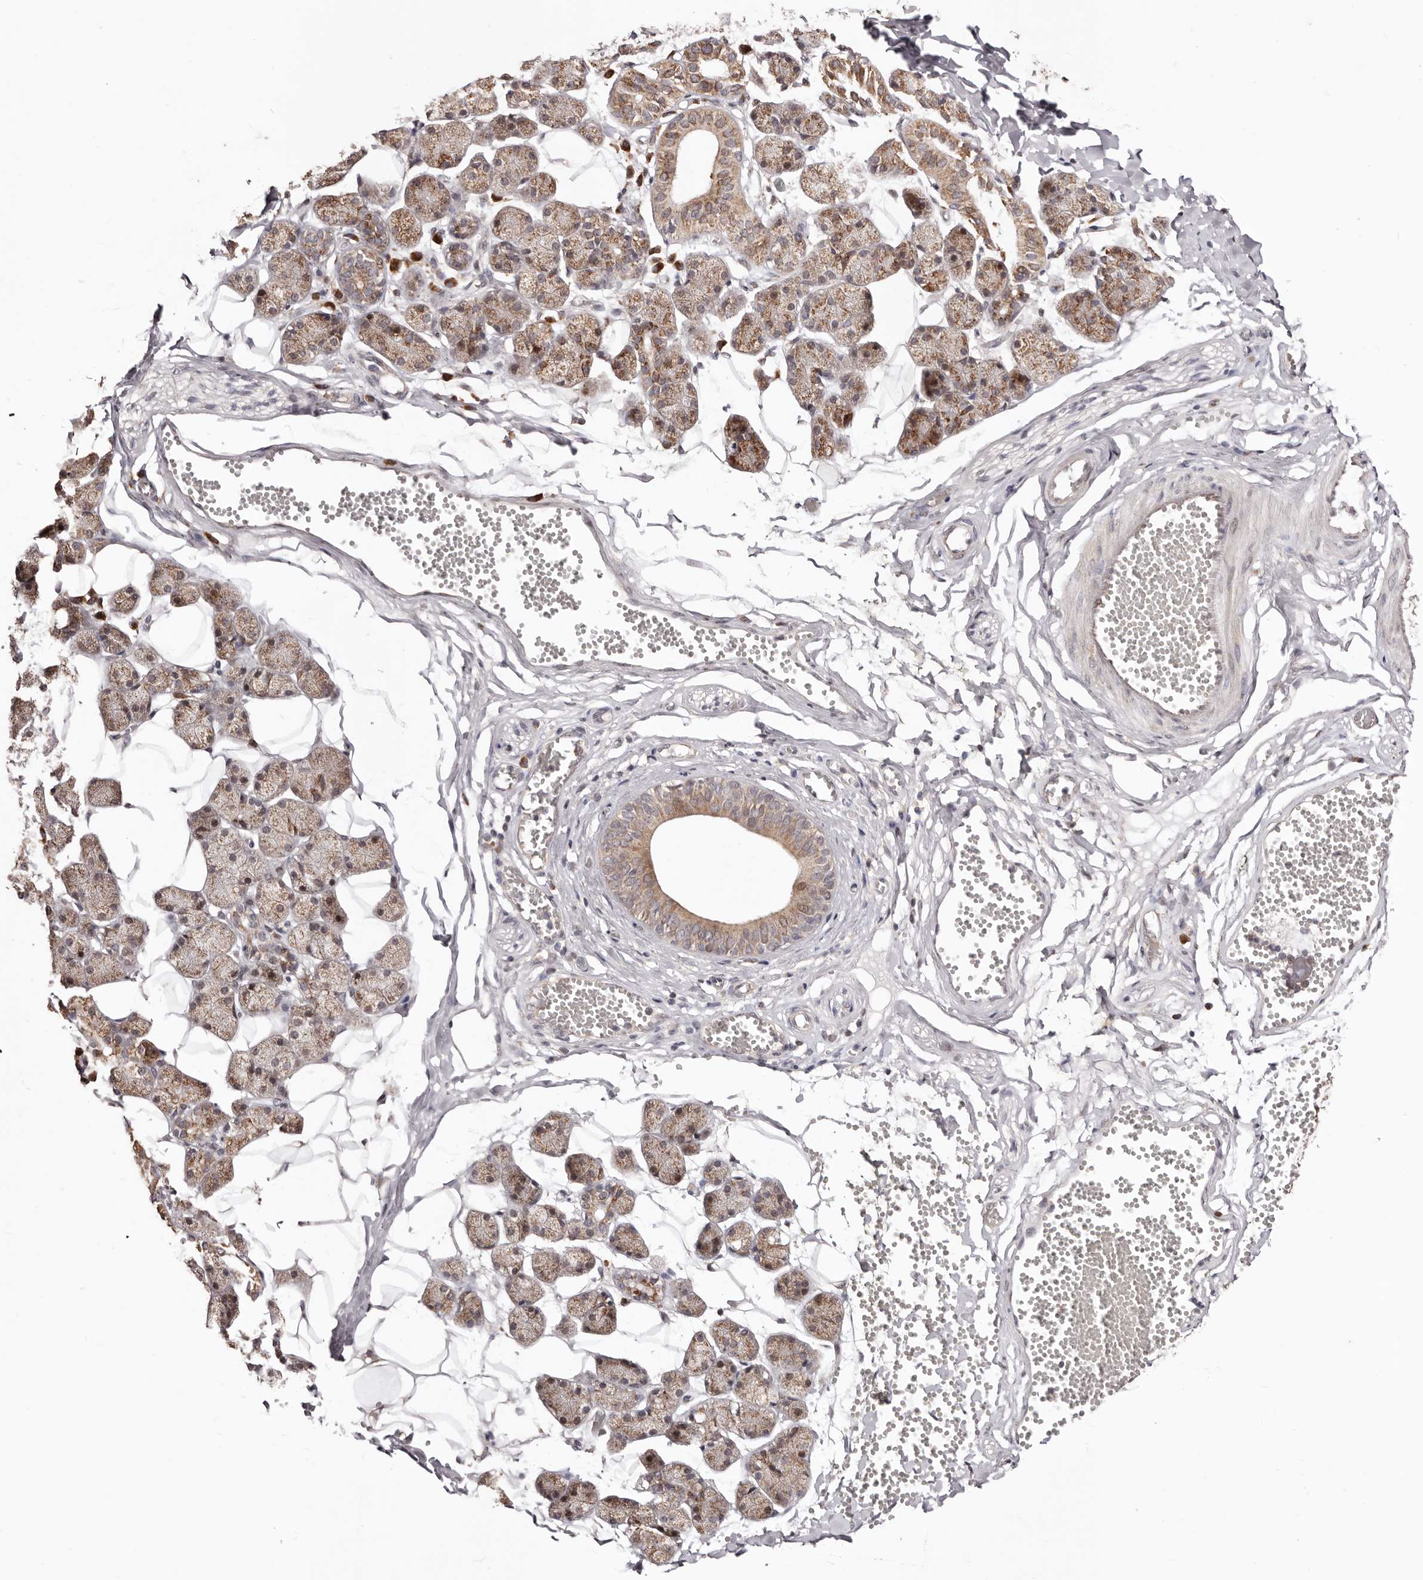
{"staining": {"intensity": "moderate", "quantity": ">75%", "location": "cytoplasmic/membranous"}, "tissue": "salivary gland", "cell_type": "Glandular cells", "image_type": "normal", "snomed": [{"axis": "morphology", "description": "Normal tissue, NOS"}, {"axis": "topography", "description": "Salivary gland"}], "caption": "DAB (3,3'-diaminobenzidine) immunohistochemical staining of benign human salivary gland exhibits moderate cytoplasmic/membranous protein positivity in approximately >75% of glandular cells.", "gene": "EGR3", "patient": {"sex": "female", "age": 33}}